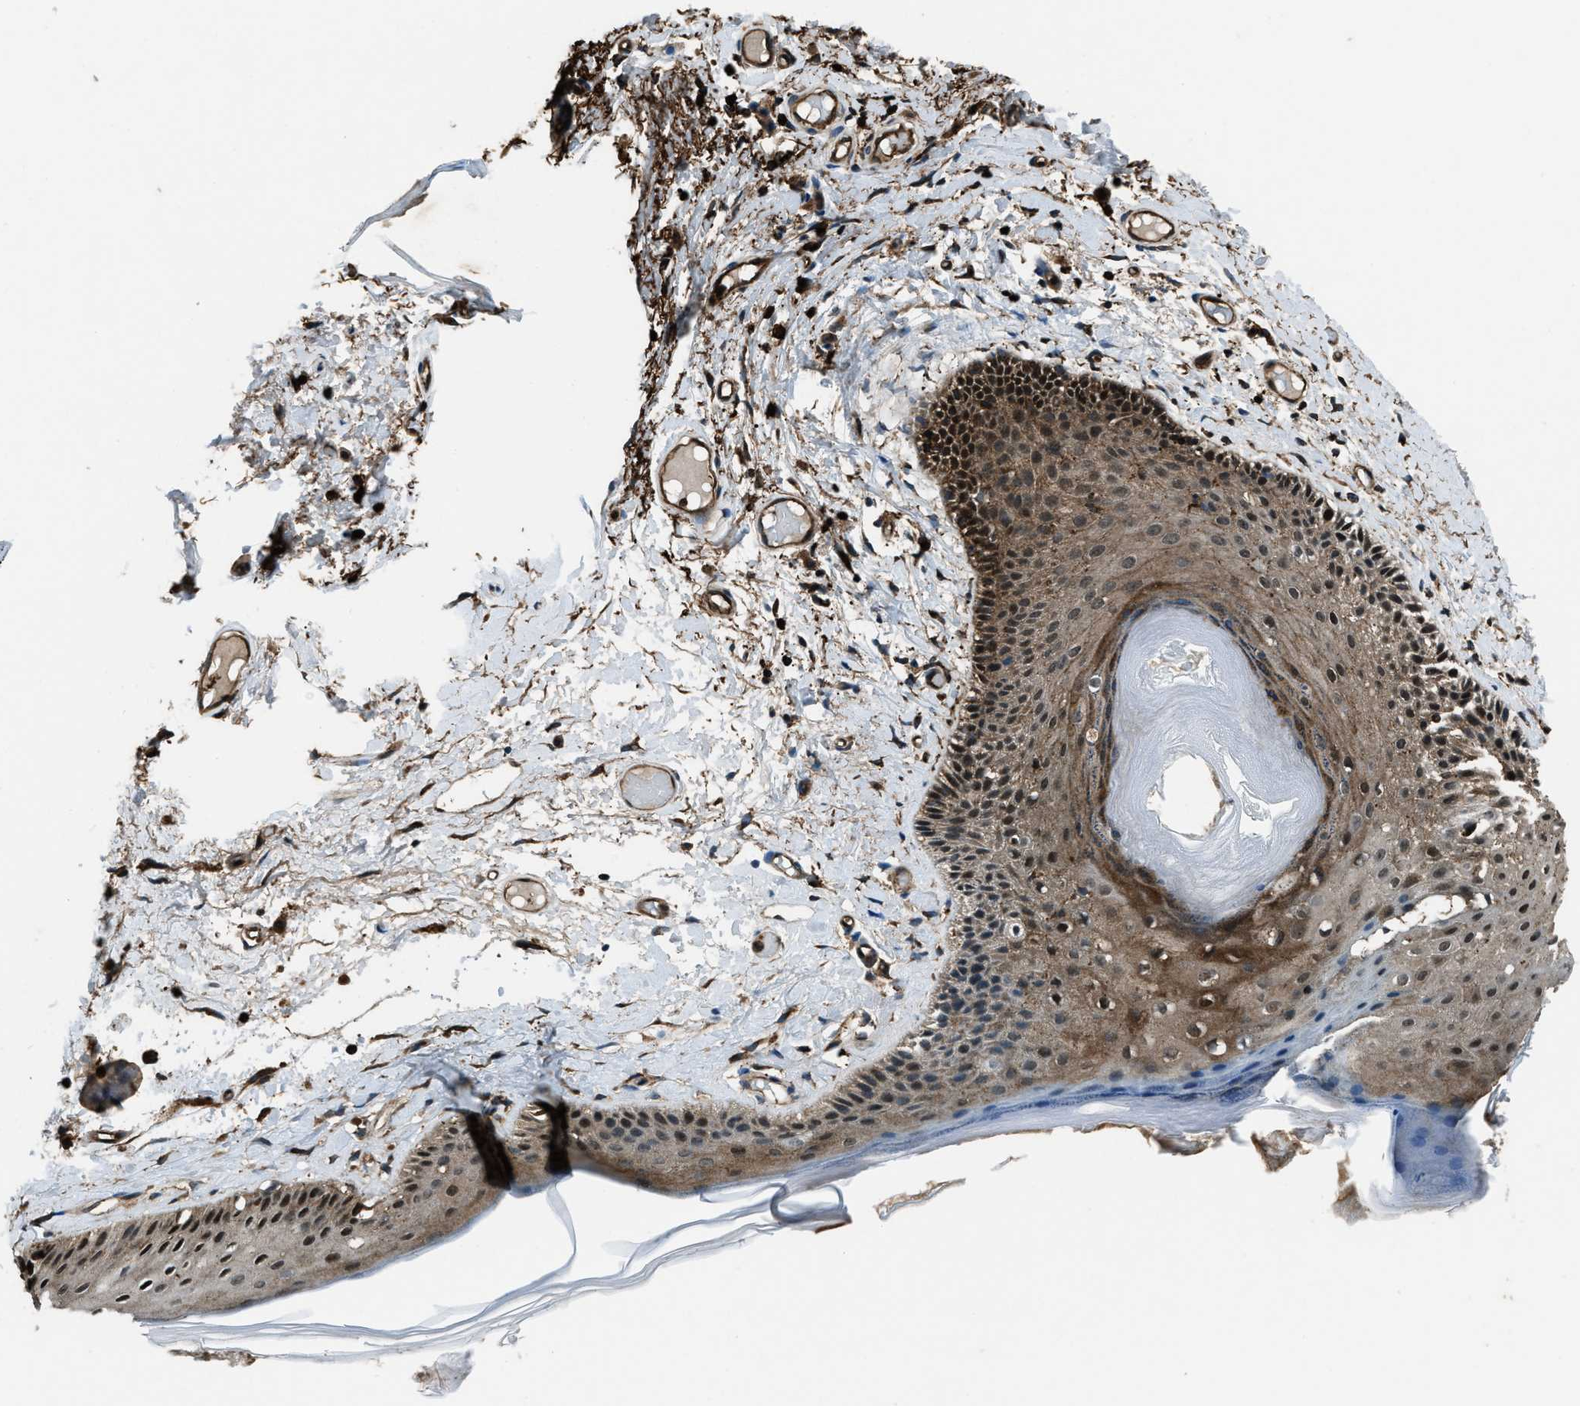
{"staining": {"intensity": "moderate", "quantity": ">75%", "location": "cytoplasmic/membranous,nuclear"}, "tissue": "skin", "cell_type": "Epidermal cells", "image_type": "normal", "snomed": [{"axis": "morphology", "description": "Normal tissue, NOS"}, {"axis": "topography", "description": "Vulva"}], "caption": "Immunohistochemical staining of benign human skin displays medium levels of moderate cytoplasmic/membranous,nuclear expression in approximately >75% of epidermal cells.", "gene": "SNX30", "patient": {"sex": "female", "age": 73}}